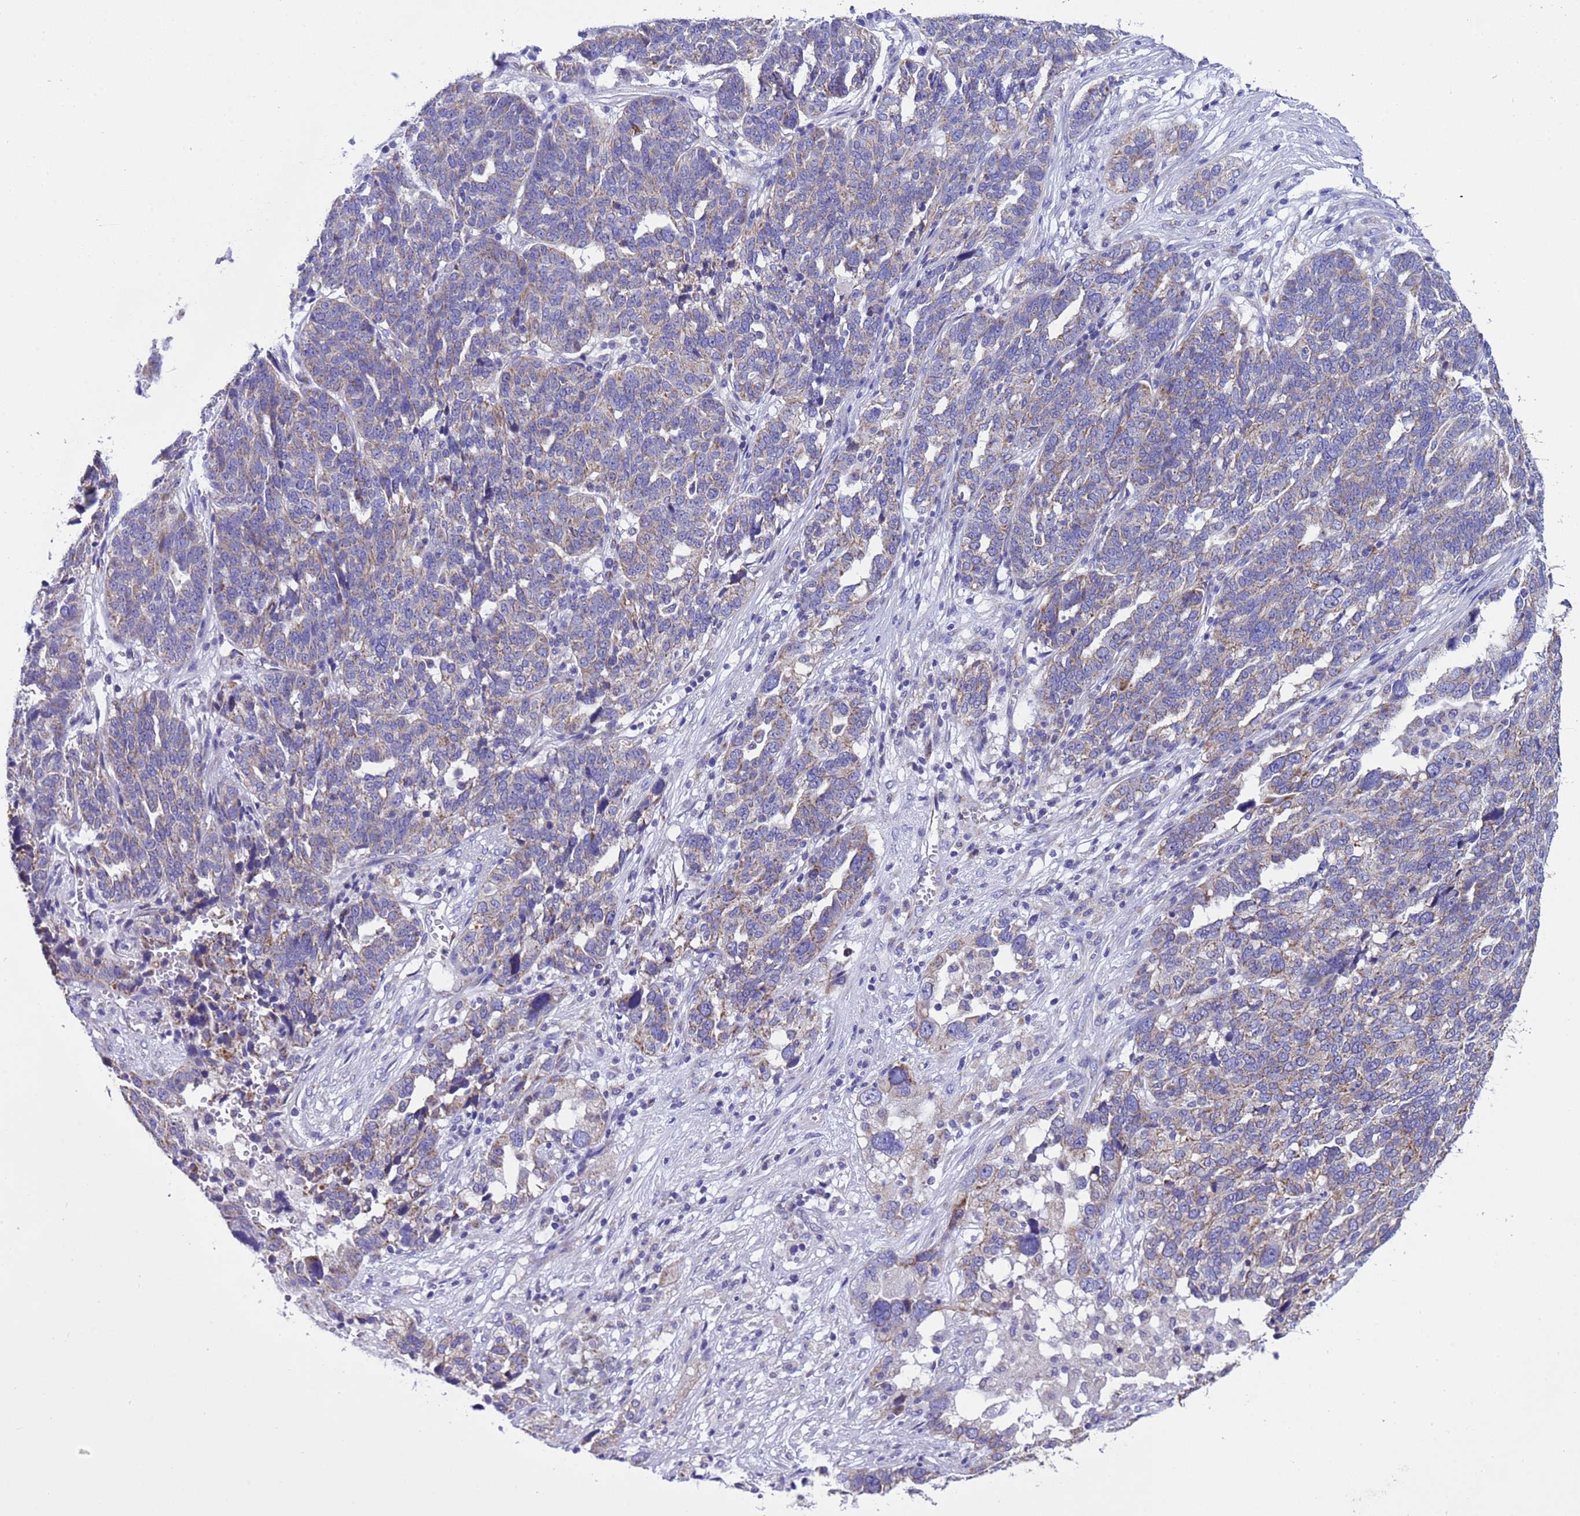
{"staining": {"intensity": "weak", "quantity": "25%-75%", "location": "cytoplasmic/membranous"}, "tissue": "ovarian cancer", "cell_type": "Tumor cells", "image_type": "cancer", "snomed": [{"axis": "morphology", "description": "Cystadenocarcinoma, serous, NOS"}, {"axis": "topography", "description": "Ovary"}], "caption": "Weak cytoplasmic/membranous protein staining is identified in about 25%-75% of tumor cells in ovarian serous cystadenocarcinoma. (Stains: DAB (3,3'-diaminobenzidine) in brown, nuclei in blue, Microscopy: brightfield microscopy at high magnification).", "gene": "CCDC191", "patient": {"sex": "female", "age": 59}}